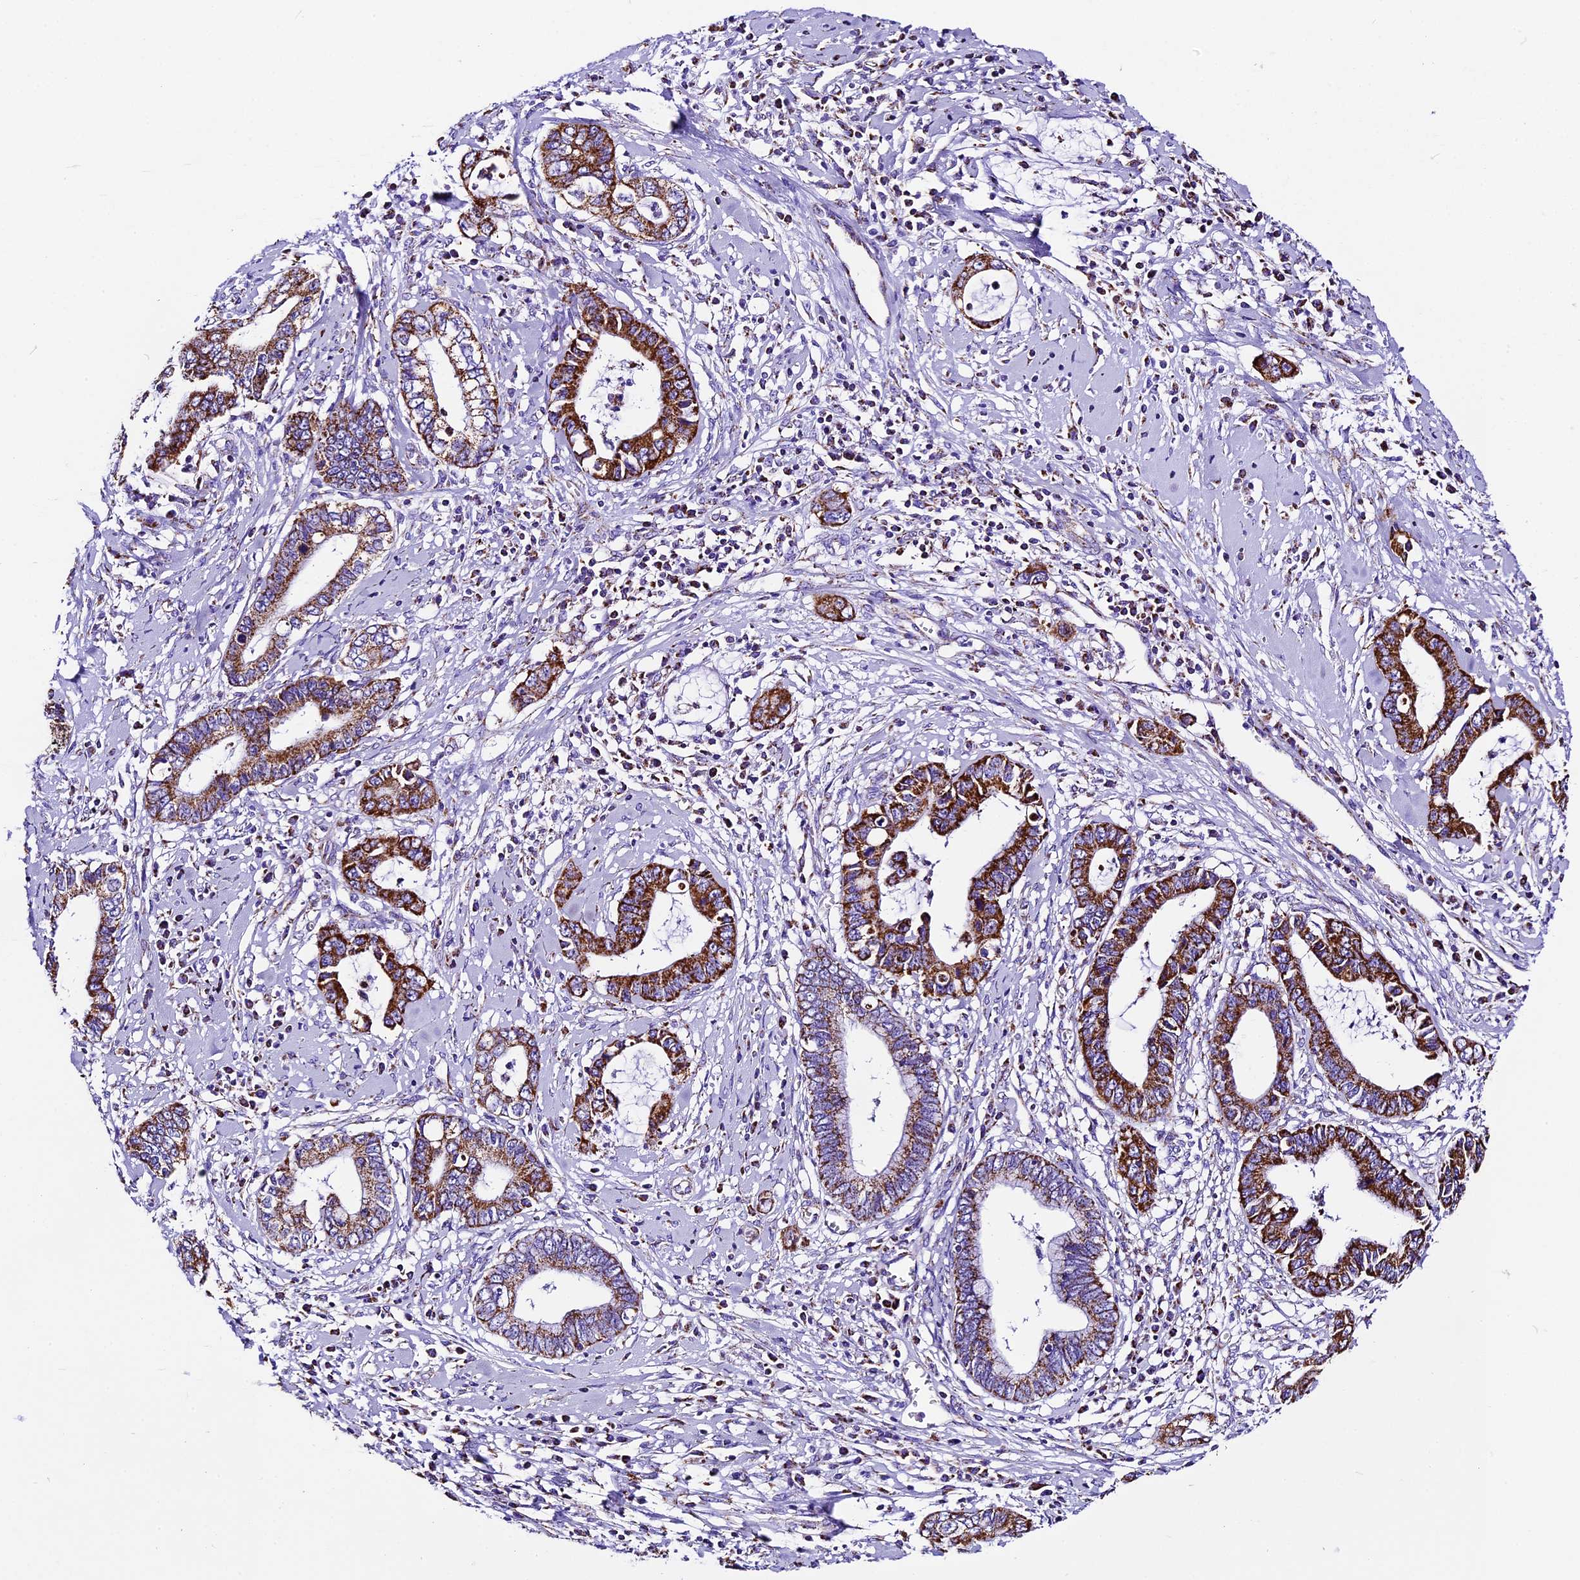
{"staining": {"intensity": "strong", "quantity": ">75%", "location": "cytoplasmic/membranous"}, "tissue": "cervical cancer", "cell_type": "Tumor cells", "image_type": "cancer", "snomed": [{"axis": "morphology", "description": "Adenocarcinoma, NOS"}, {"axis": "topography", "description": "Cervix"}], "caption": "Protein analysis of cervical cancer tissue reveals strong cytoplasmic/membranous expression in about >75% of tumor cells.", "gene": "DCAF5", "patient": {"sex": "female", "age": 44}}